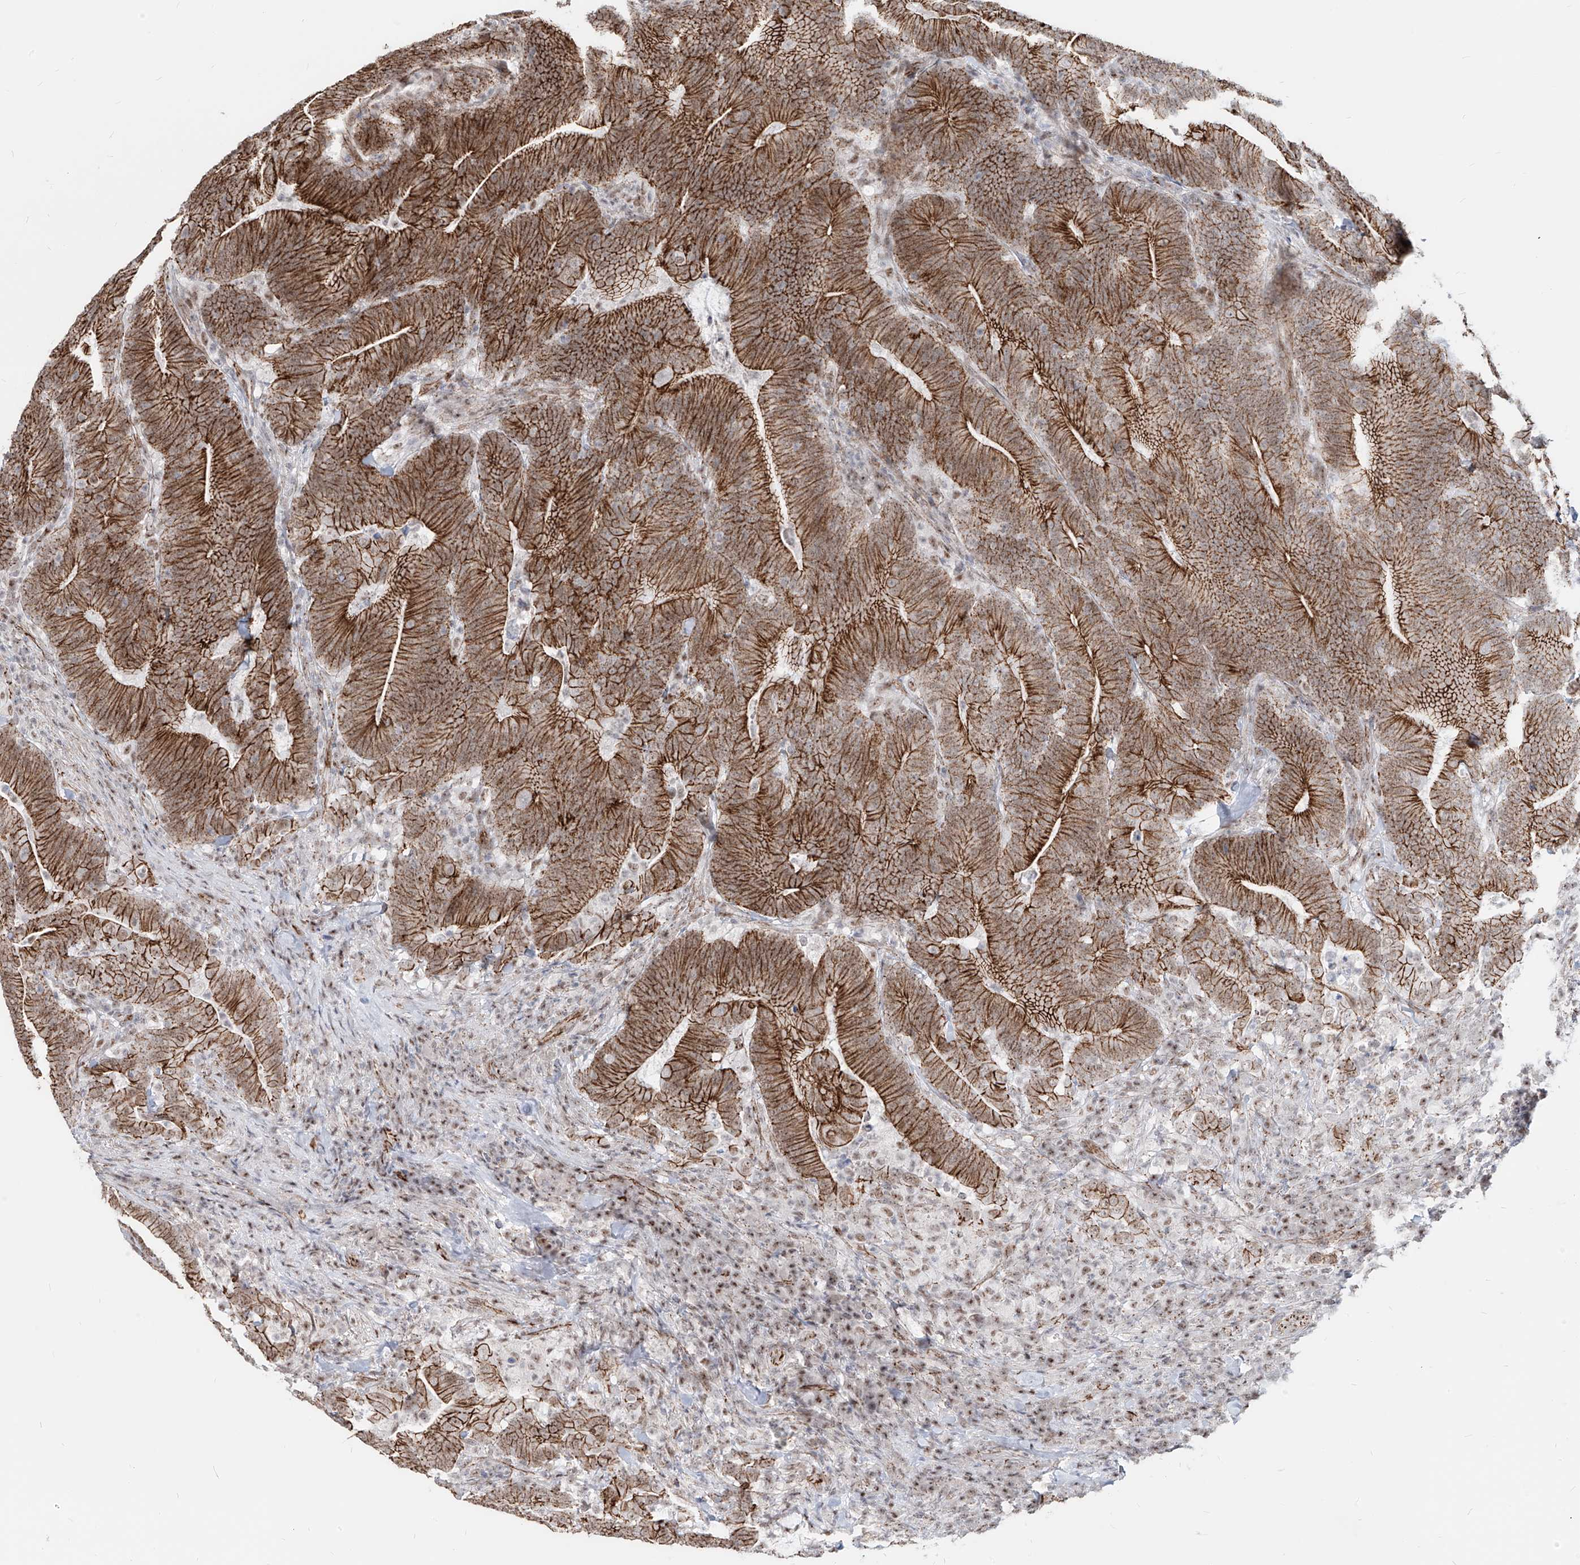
{"staining": {"intensity": "strong", "quantity": ">75%", "location": "cytoplasmic/membranous"}, "tissue": "colorectal cancer", "cell_type": "Tumor cells", "image_type": "cancer", "snomed": [{"axis": "morphology", "description": "Adenocarcinoma, NOS"}, {"axis": "topography", "description": "Colon"}], "caption": "There is high levels of strong cytoplasmic/membranous expression in tumor cells of colorectal cancer (adenocarcinoma), as demonstrated by immunohistochemical staining (brown color).", "gene": "ZNF710", "patient": {"sex": "female", "age": 66}}